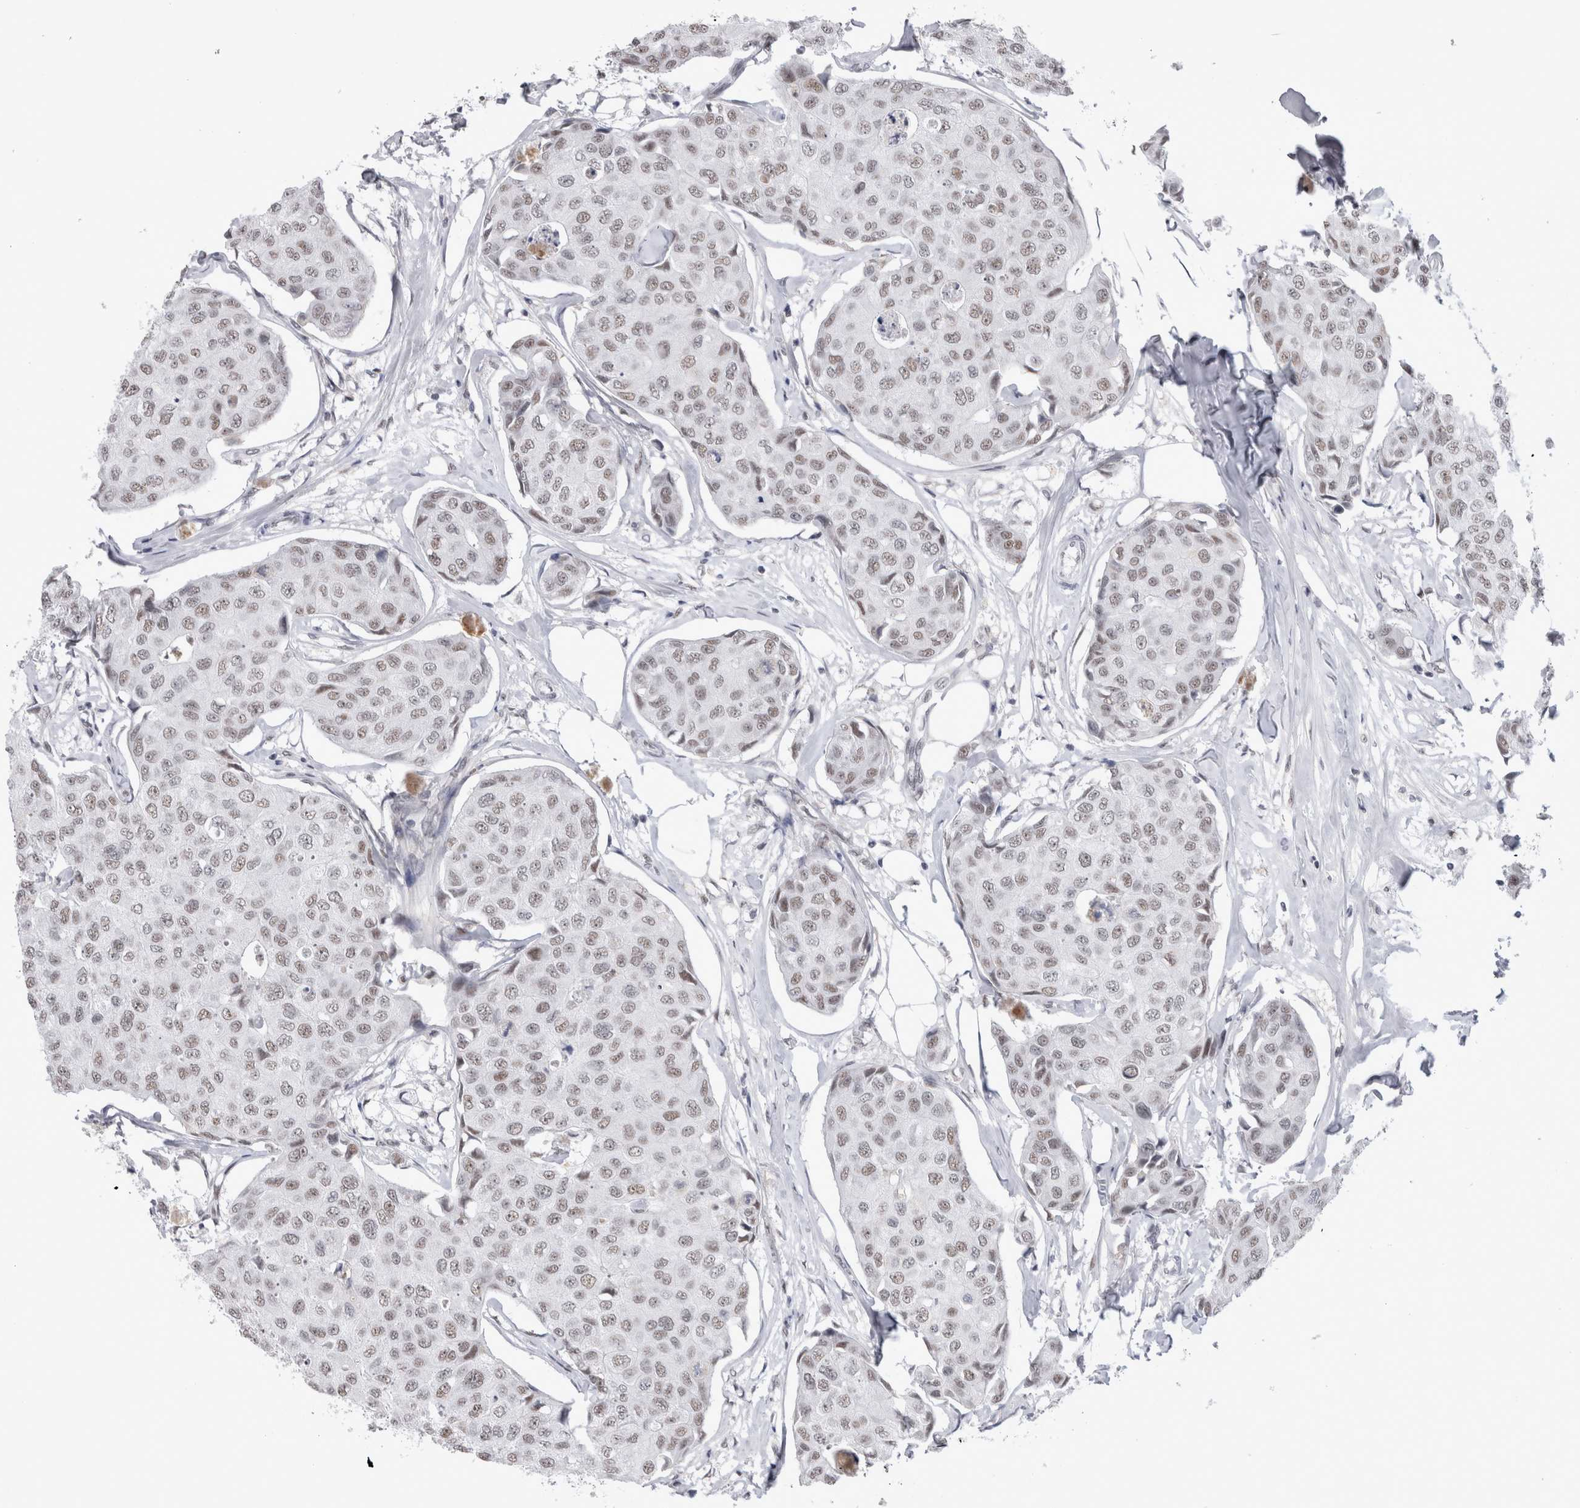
{"staining": {"intensity": "weak", "quantity": ">75%", "location": "nuclear"}, "tissue": "breast cancer", "cell_type": "Tumor cells", "image_type": "cancer", "snomed": [{"axis": "morphology", "description": "Duct carcinoma"}, {"axis": "topography", "description": "Breast"}], "caption": "Immunohistochemical staining of human breast intraductal carcinoma exhibits low levels of weak nuclear protein staining in about >75% of tumor cells. (brown staining indicates protein expression, while blue staining denotes nuclei).", "gene": "API5", "patient": {"sex": "female", "age": 80}}